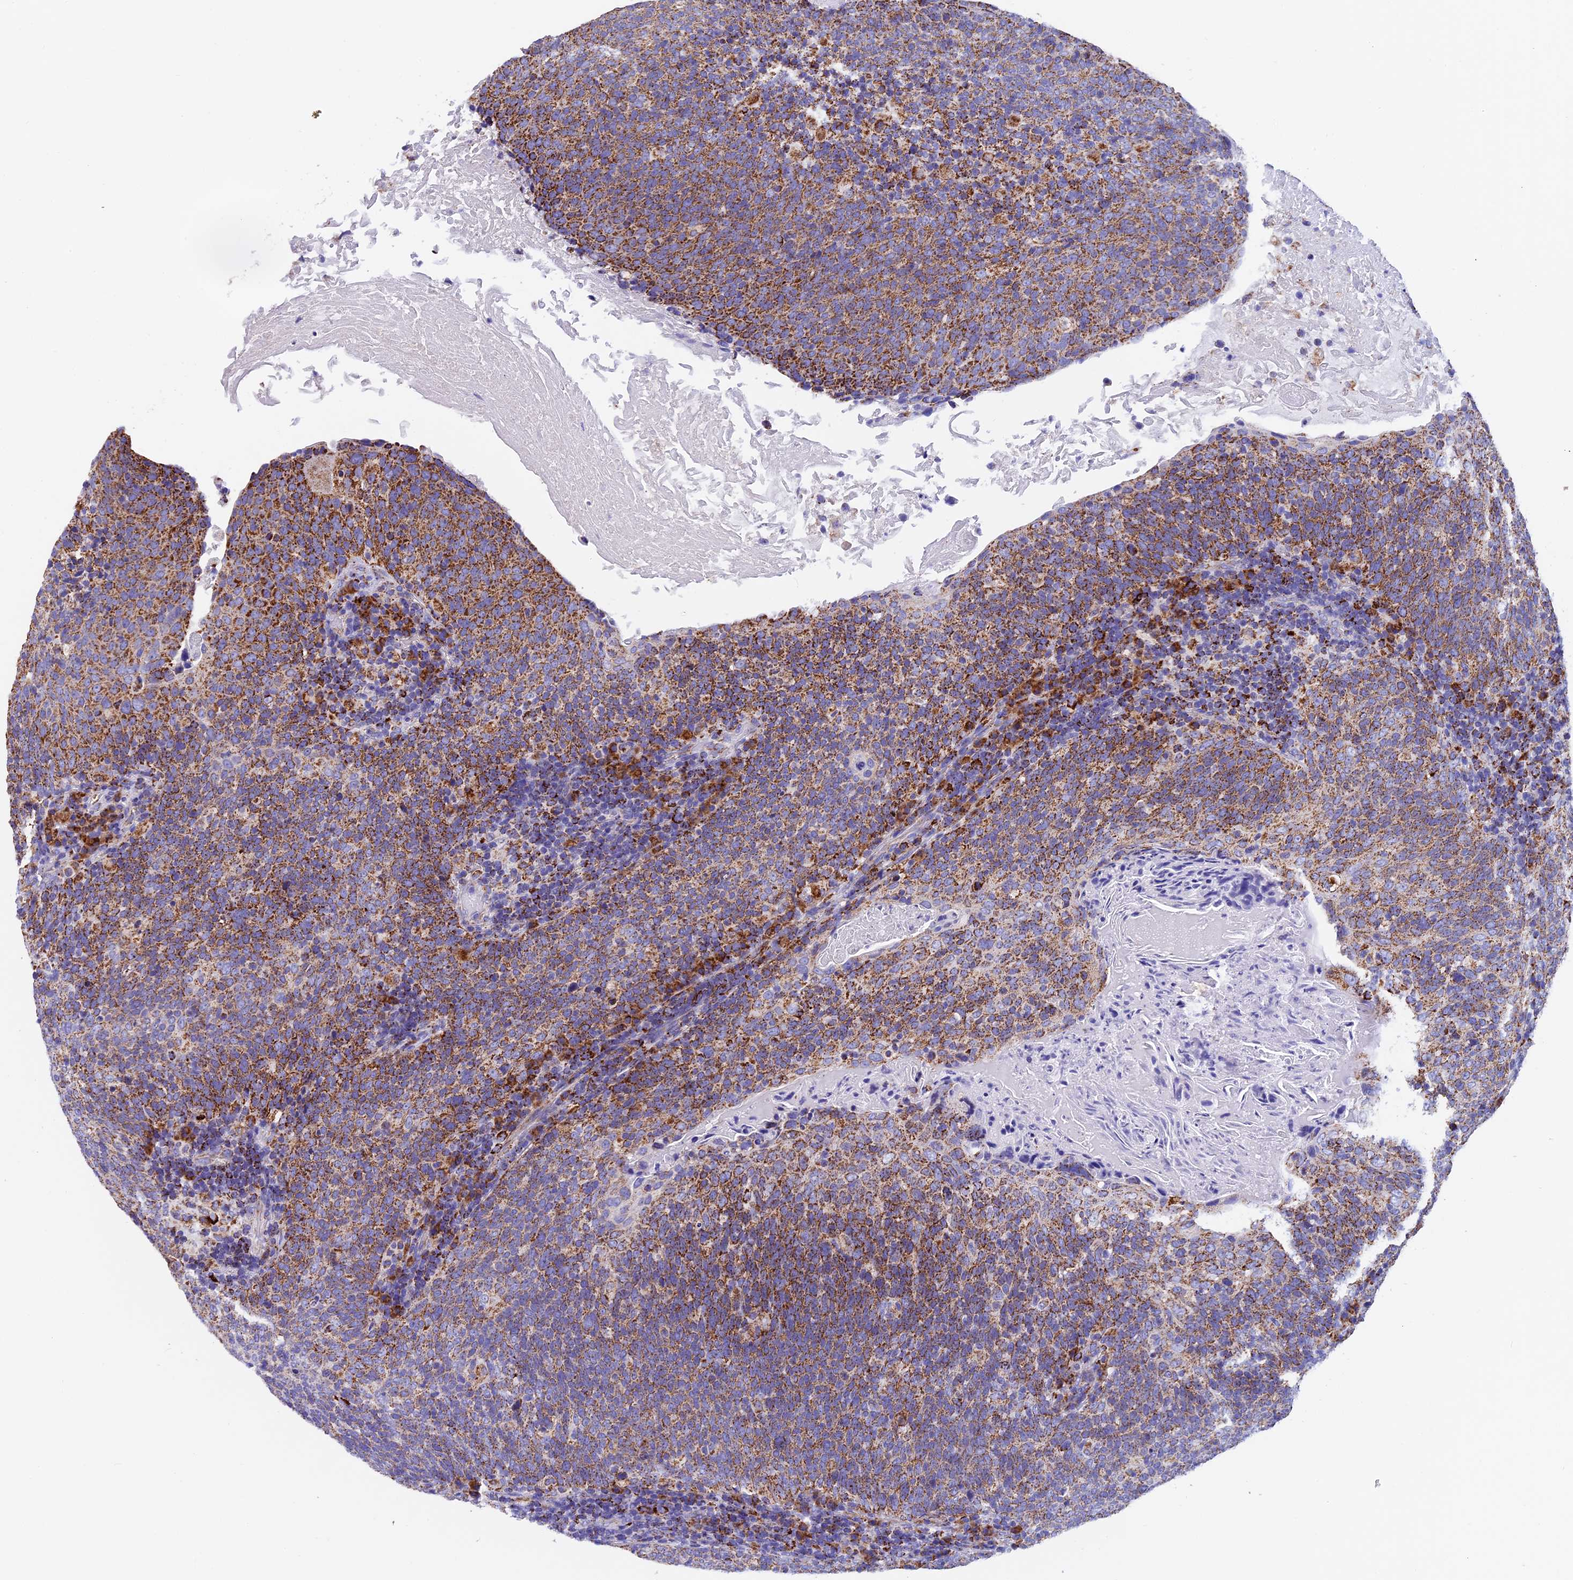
{"staining": {"intensity": "moderate", "quantity": ">75%", "location": "cytoplasmic/membranous"}, "tissue": "head and neck cancer", "cell_type": "Tumor cells", "image_type": "cancer", "snomed": [{"axis": "morphology", "description": "Squamous cell carcinoma, NOS"}, {"axis": "morphology", "description": "Squamous cell carcinoma, metastatic, NOS"}, {"axis": "topography", "description": "Lymph node"}, {"axis": "topography", "description": "Head-Neck"}], "caption": "Head and neck cancer tissue demonstrates moderate cytoplasmic/membranous staining in about >75% of tumor cells", "gene": "SLC8B1", "patient": {"sex": "male", "age": 62}}